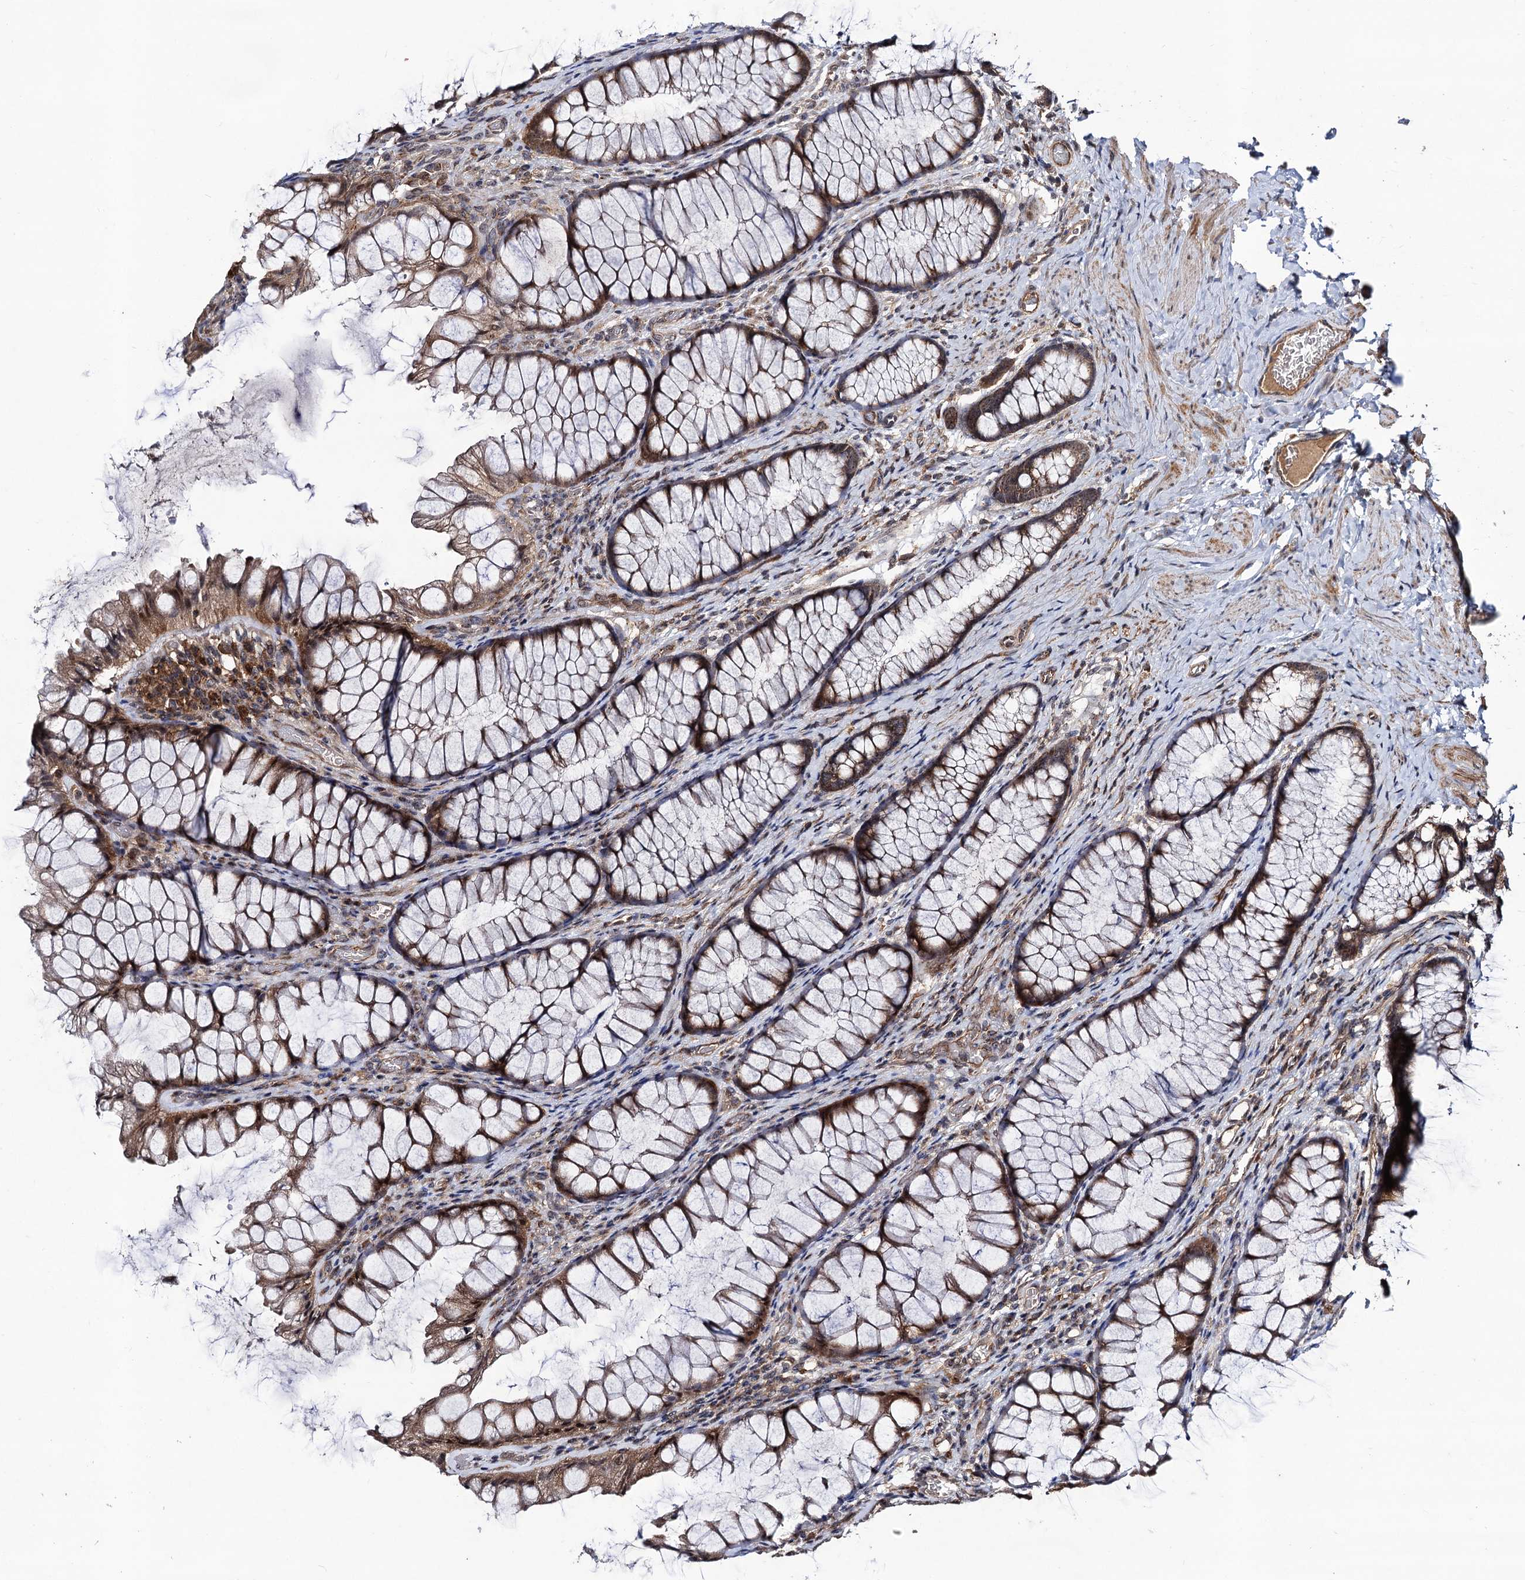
{"staining": {"intensity": "weak", "quantity": ">75%", "location": "cytoplasmic/membranous,nuclear"}, "tissue": "colon", "cell_type": "Endothelial cells", "image_type": "normal", "snomed": [{"axis": "morphology", "description": "Normal tissue, NOS"}, {"axis": "topography", "description": "Colon"}], "caption": "Immunohistochemical staining of normal human colon demonstrates weak cytoplasmic/membranous,nuclear protein expression in about >75% of endothelial cells.", "gene": "KXD1", "patient": {"sex": "female", "age": 62}}